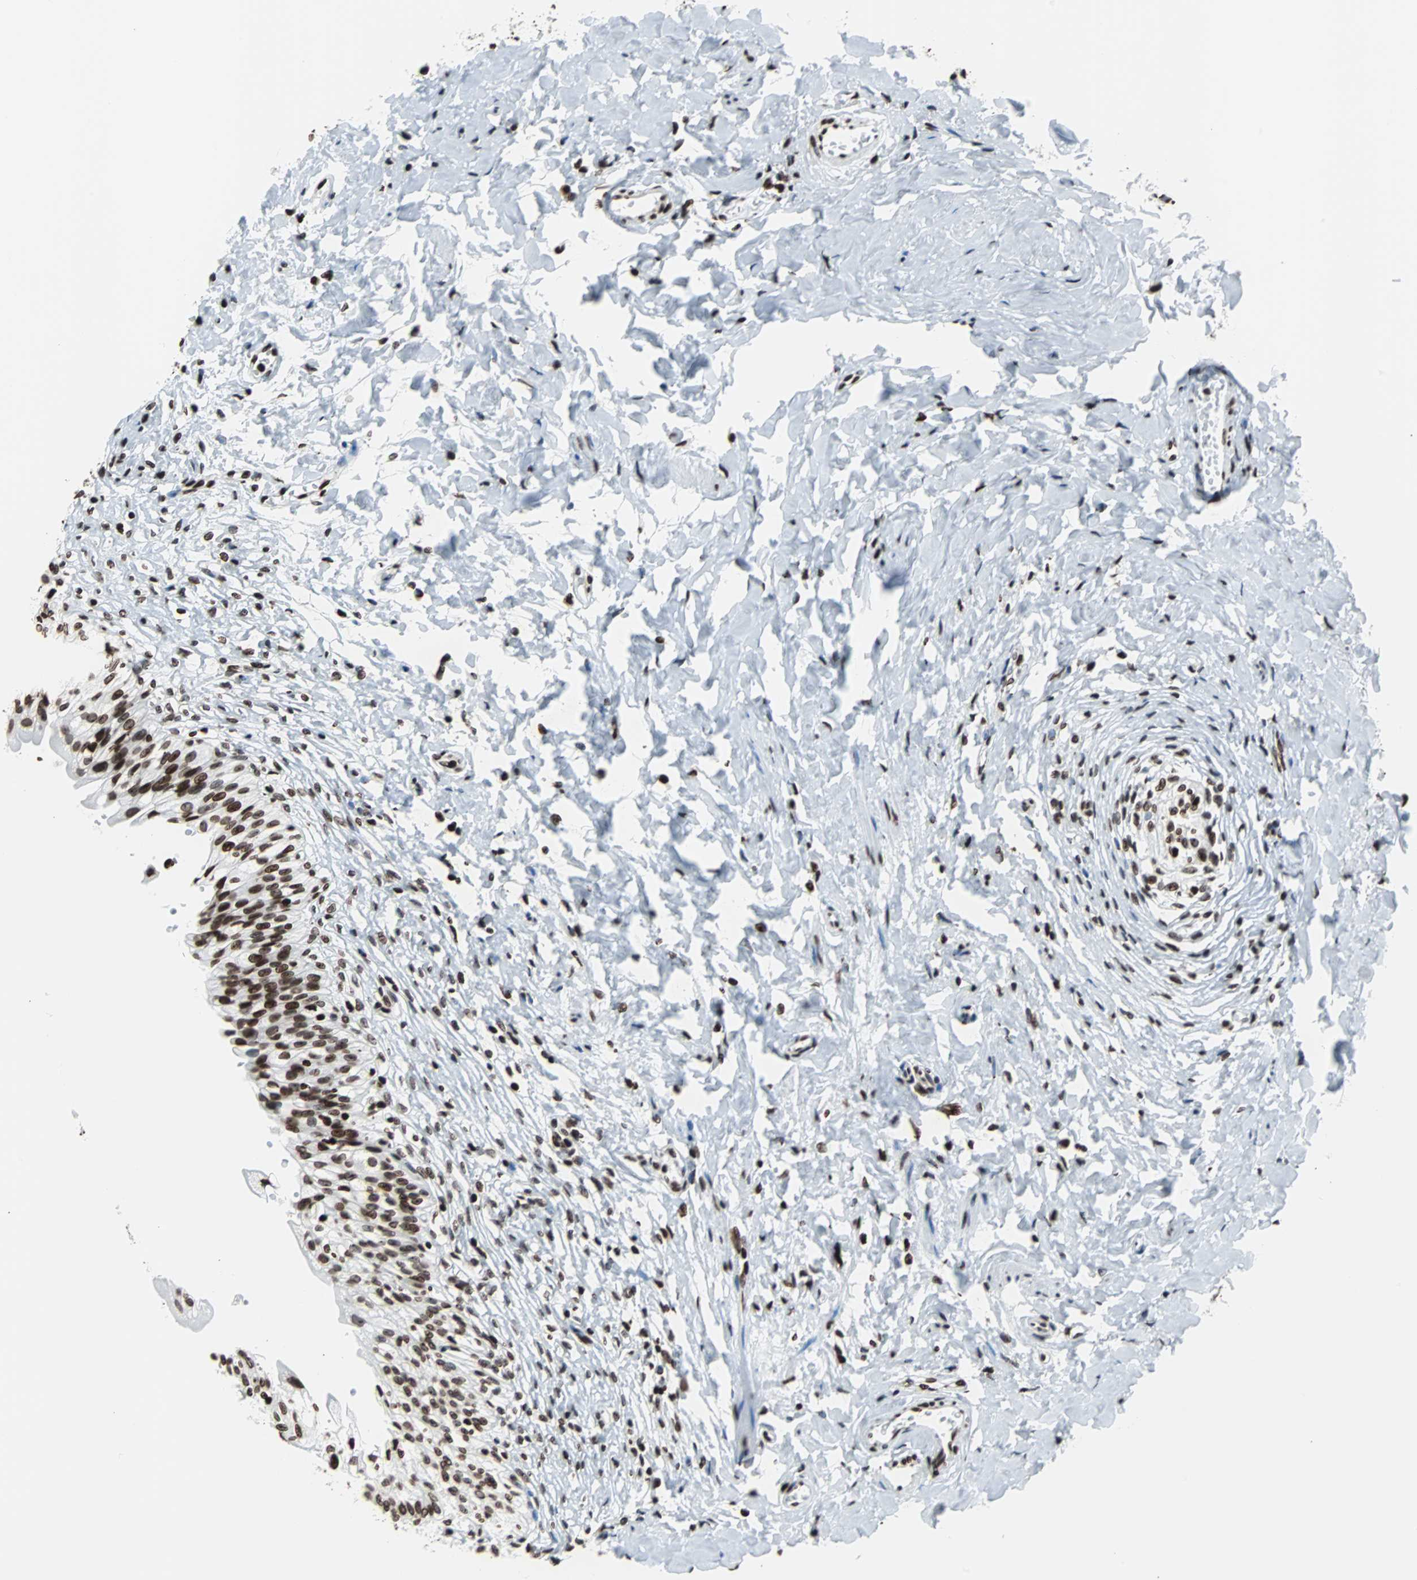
{"staining": {"intensity": "strong", "quantity": ">75%", "location": "nuclear"}, "tissue": "urinary bladder", "cell_type": "Urothelial cells", "image_type": "normal", "snomed": [{"axis": "morphology", "description": "Normal tissue, NOS"}, {"axis": "morphology", "description": "Inflammation, NOS"}, {"axis": "topography", "description": "Urinary bladder"}], "caption": "Immunohistochemistry photomicrograph of normal human urinary bladder stained for a protein (brown), which exhibits high levels of strong nuclear expression in approximately >75% of urothelial cells.", "gene": "H2BC18", "patient": {"sex": "female", "age": 80}}